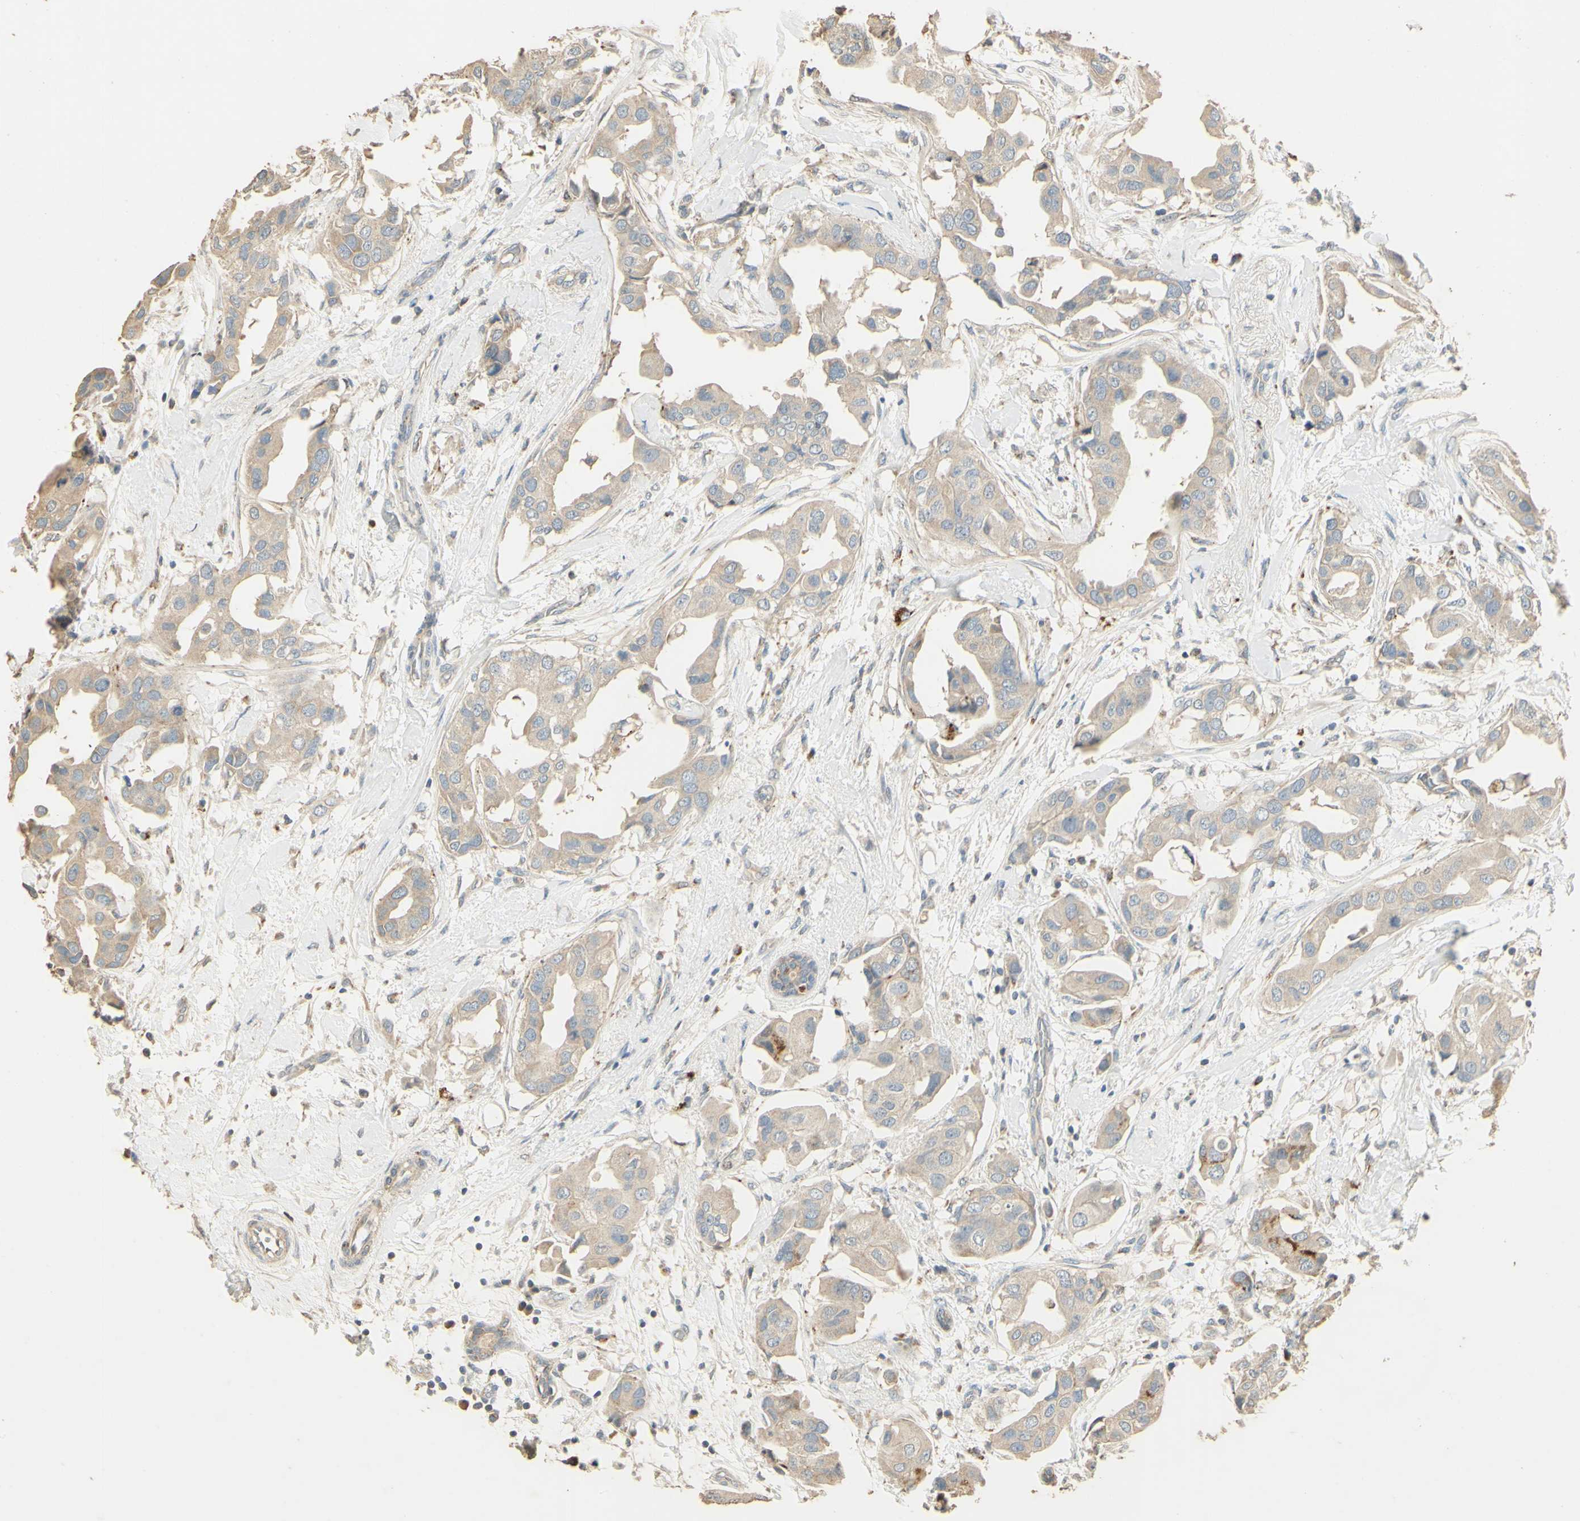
{"staining": {"intensity": "negative", "quantity": "none", "location": "none"}, "tissue": "breast cancer", "cell_type": "Tumor cells", "image_type": "cancer", "snomed": [{"axis": "morphology", "description": "Duct carcinoma"}, {"axis": "topography", "description": "Breast"}], "caption": "Tumor cells are negative for protein expression in human breast infiltrating ductal carcinoma.", "gene": "ARHGEF17", "patient": {"sex": "female", "age": 40}}